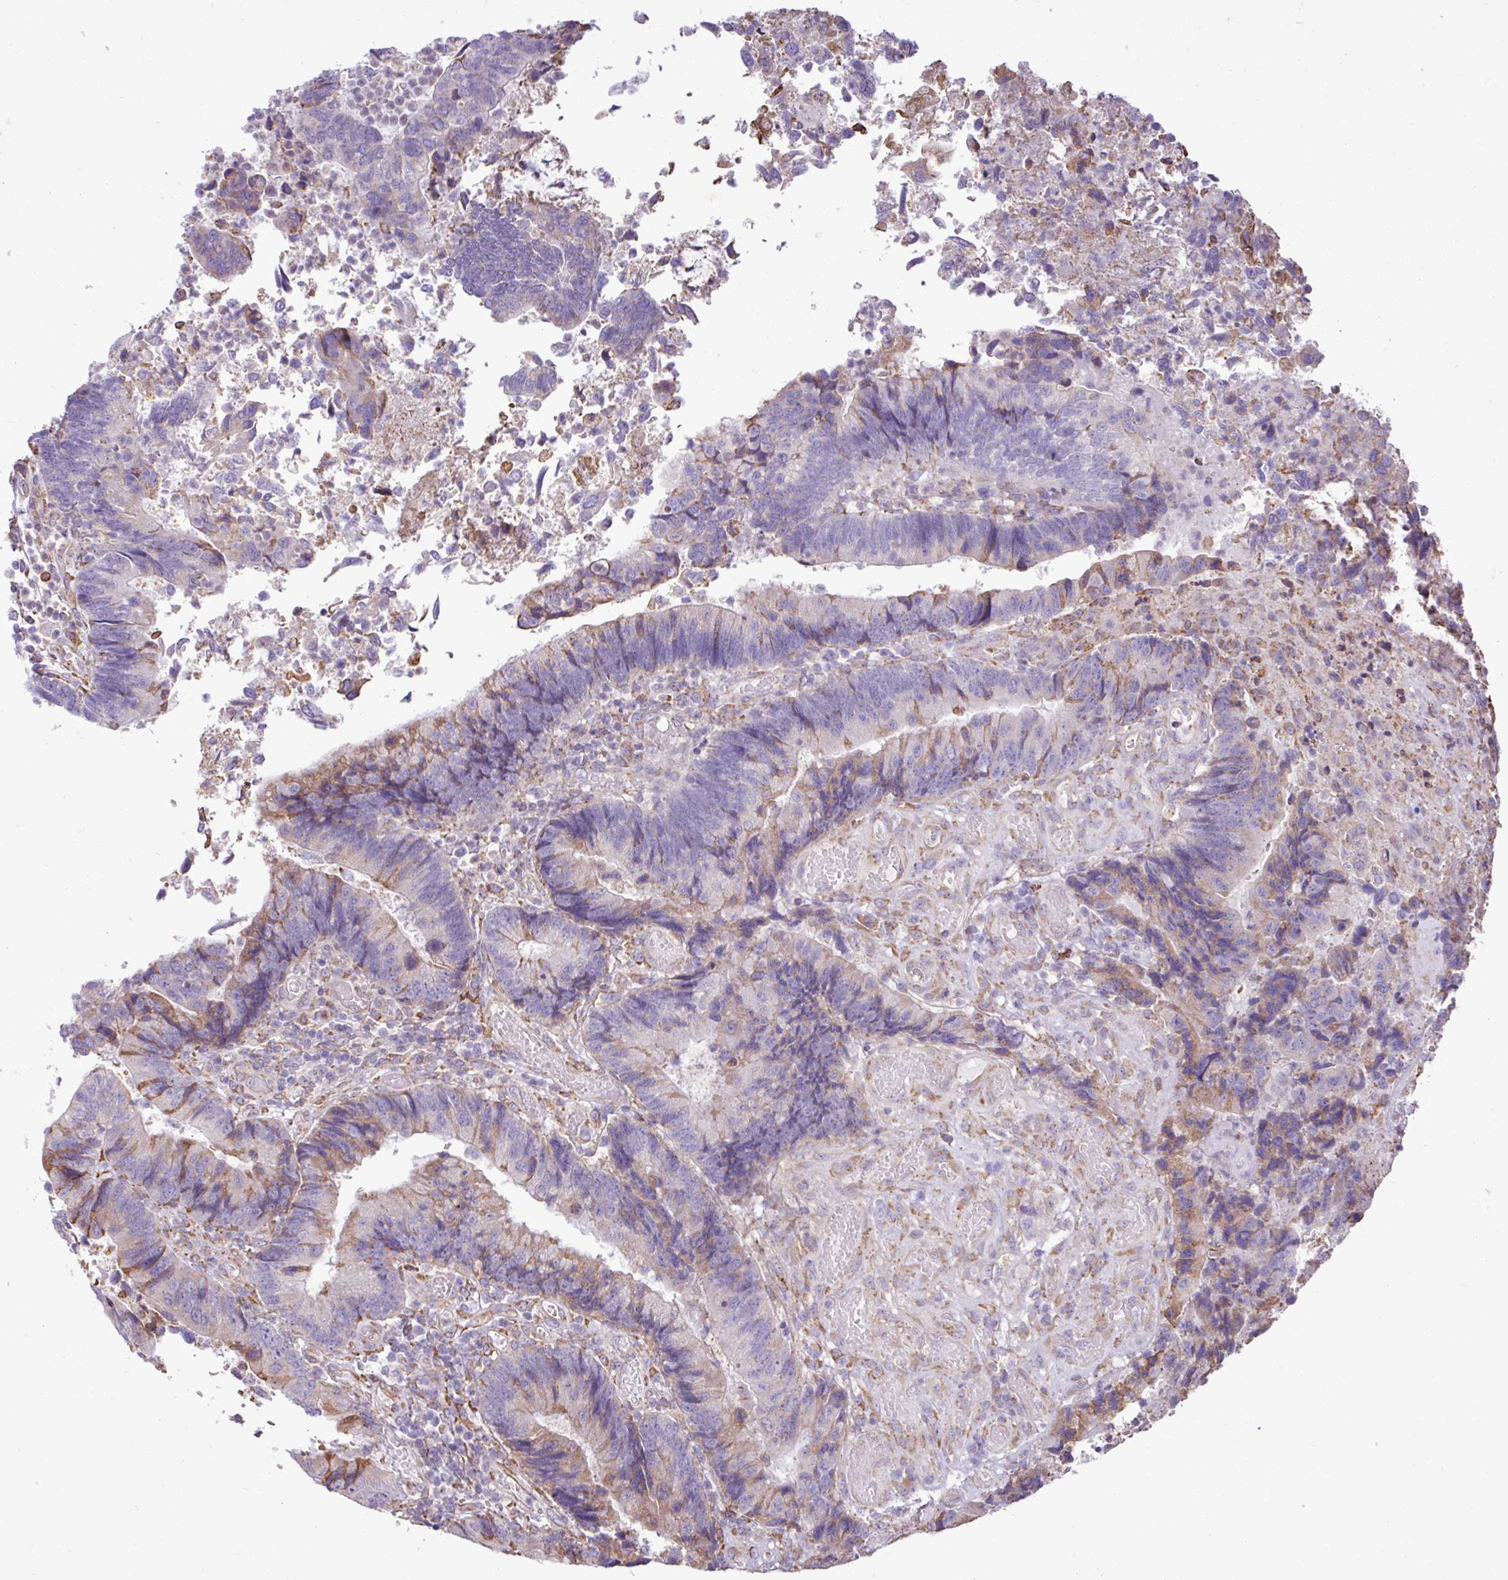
{"staining": {"intensity": "weak", "quantity": "<25%", "location": "cytoplasmic/membranous"}, "tissue": "colorectal cancer", "cell_type": "Tumor cells", "image_type": "cancer", "snomed": [{"axis": "morphology", "description": "Adenocarcinoma, NOS"}, {"axis": "topography", "description": "Colon"}], "caption": "Immunohistochemical staining of human colorectal cancer (adenocarcinoma) reveals no significant staining in tumor cells. Brightfield microscopy of immunohistochemistry (IHC) stained with DAB (3,3'-diaminobenzidine) (brown) and hematoxylin (blue), captured at high magnification.", "gene": "ZSCAN5A", "patient": {"sex": "female", "age": 67}}